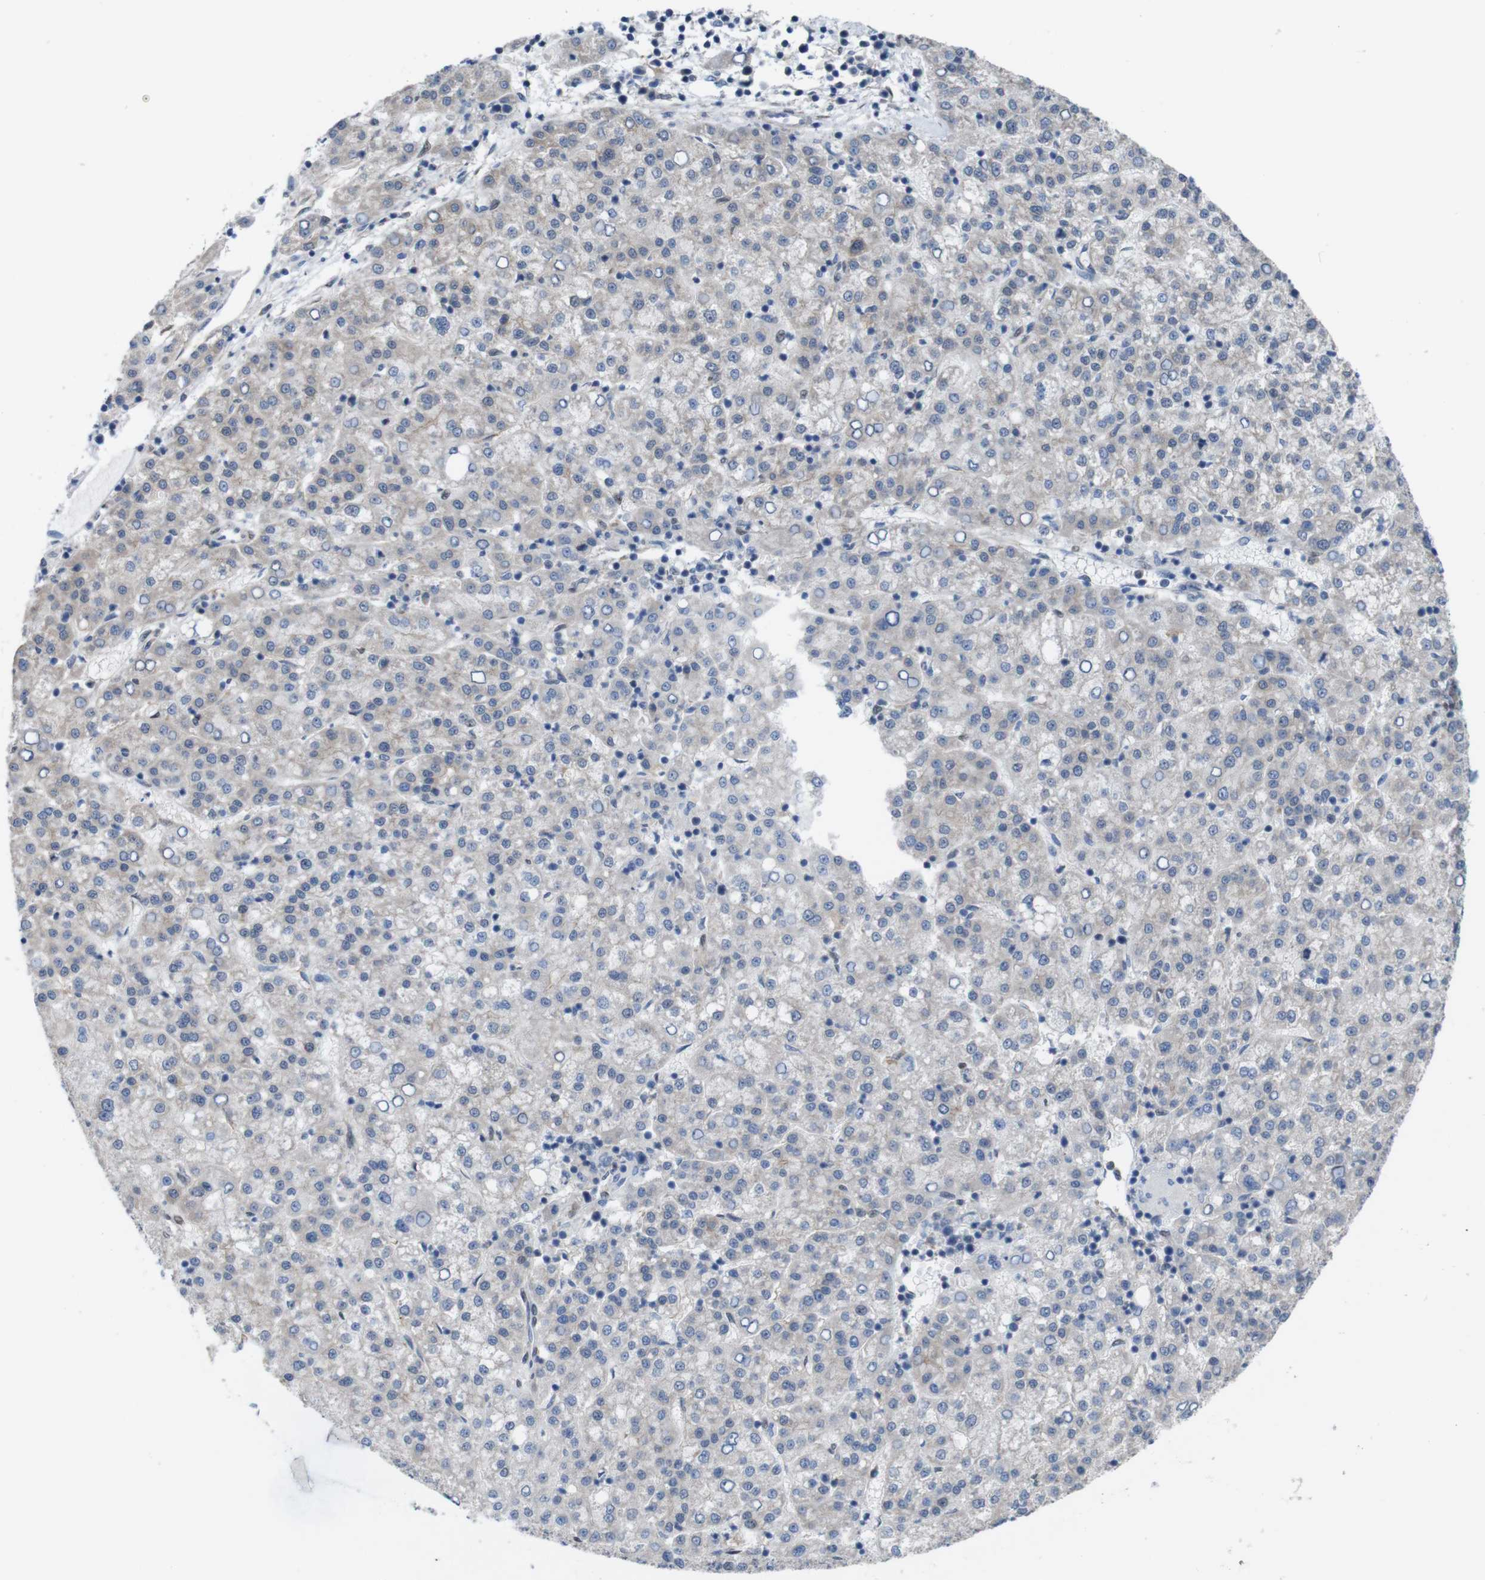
{"staining": {"intensity": "negative", "quantity": "none", "location": "none"}, "tissue": "liver cancer", "cell_type": "Tumor cells", "image_type": "cancer", "snomed": [{"axis": "morphology", "description": "Carcinoma, Hepatocellular, NOS"}, {"axis": "topography", "description": "Liver"}], "caption": "This is an IHC histopathology image of human liver cancer. There is no expression in tumor cells.", "gene": "PTGER4", "patient": {"sex": "female", "age": 58}}